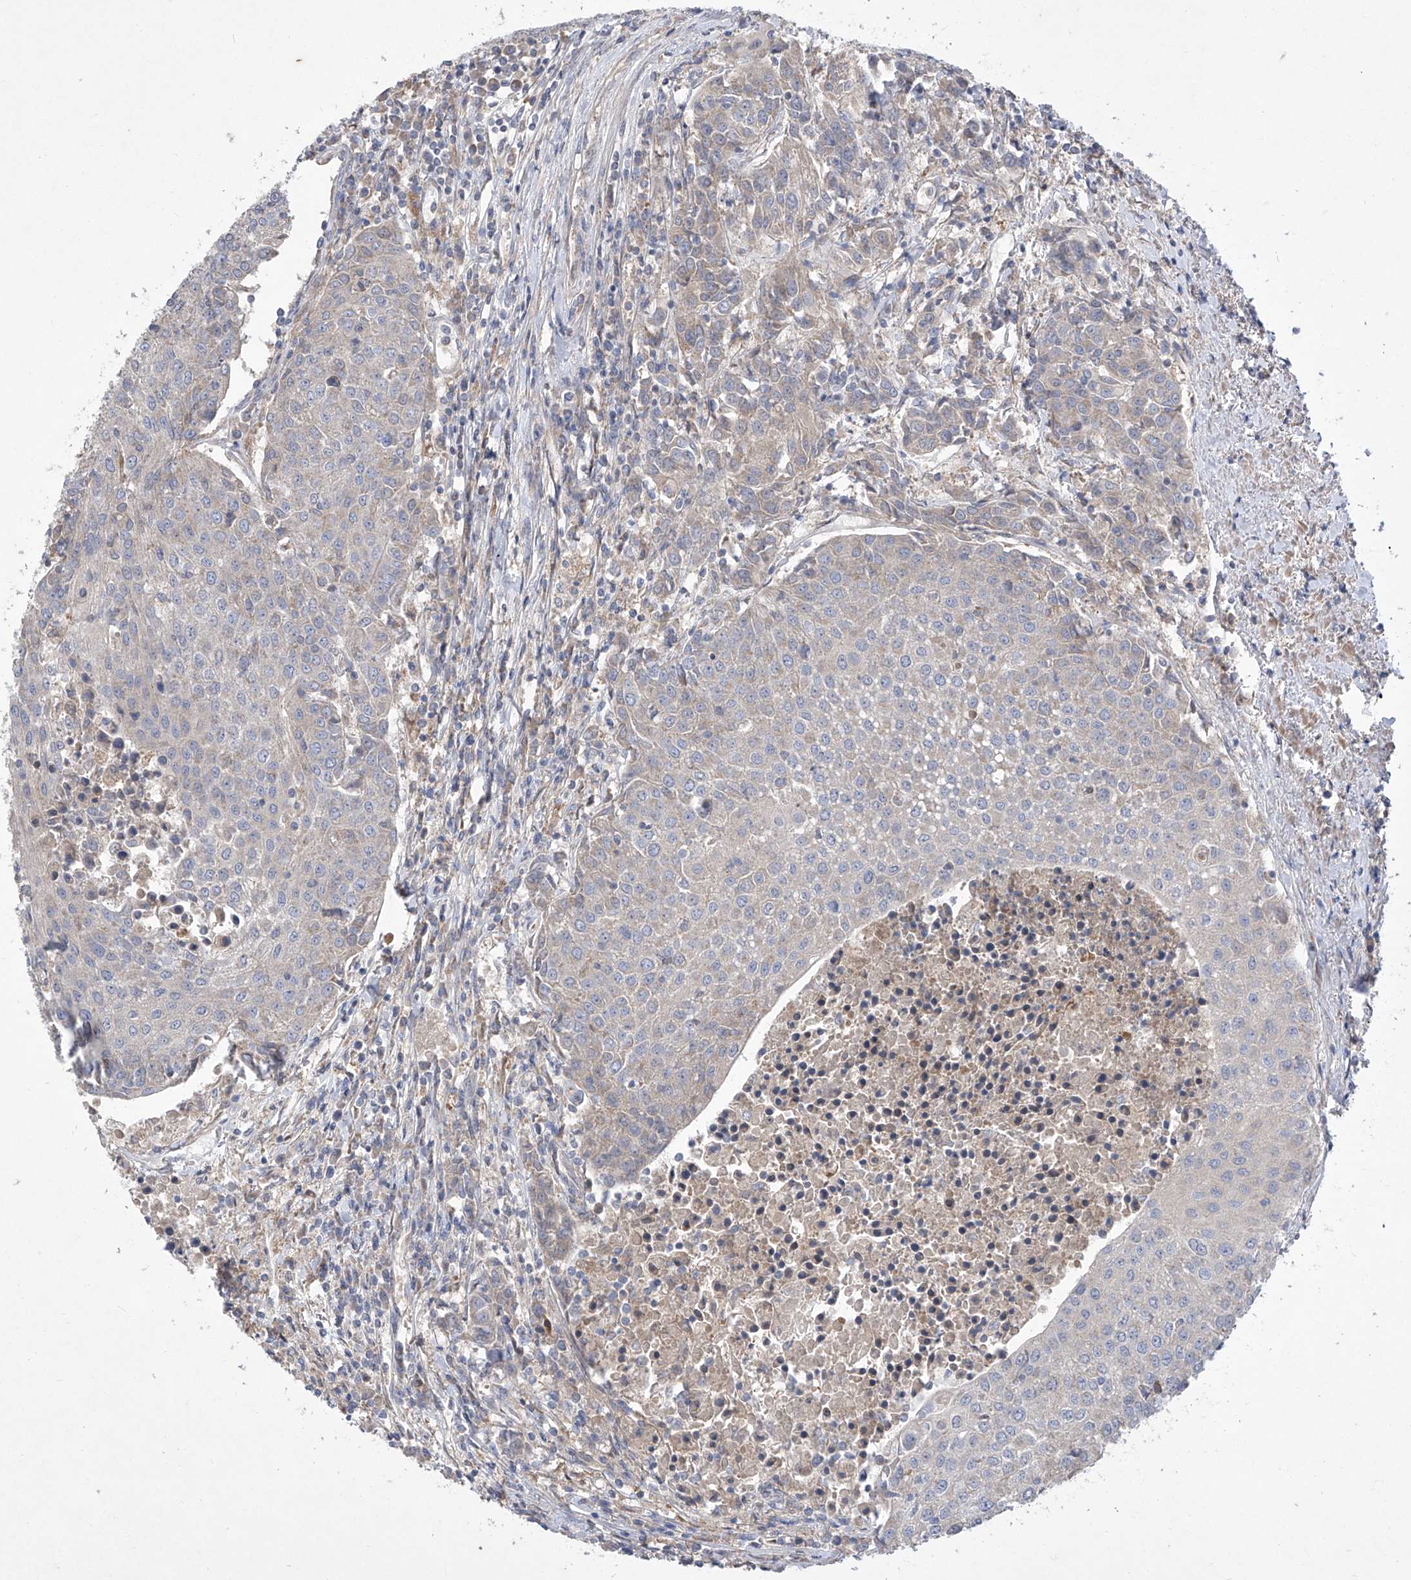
{"staining": {"intensity": "negative", "quantity": "none", "location": "none"}, "tissue": "urothelial cancer", "cell_type": "Tumor cells", "image_type": "cancer", "snomed": [{"axis": "morphology", "description": "Urothelial carcinoma, High grade"}, {"axis": "topography", "description": "Urinary bladder"}], "caption": "Histopathology image shows no significant protein staining in tumor cells of urothelial carcinoma (high-grade).", "gene": "COQ3", "patient": {"sex": "female", "age": 85}}